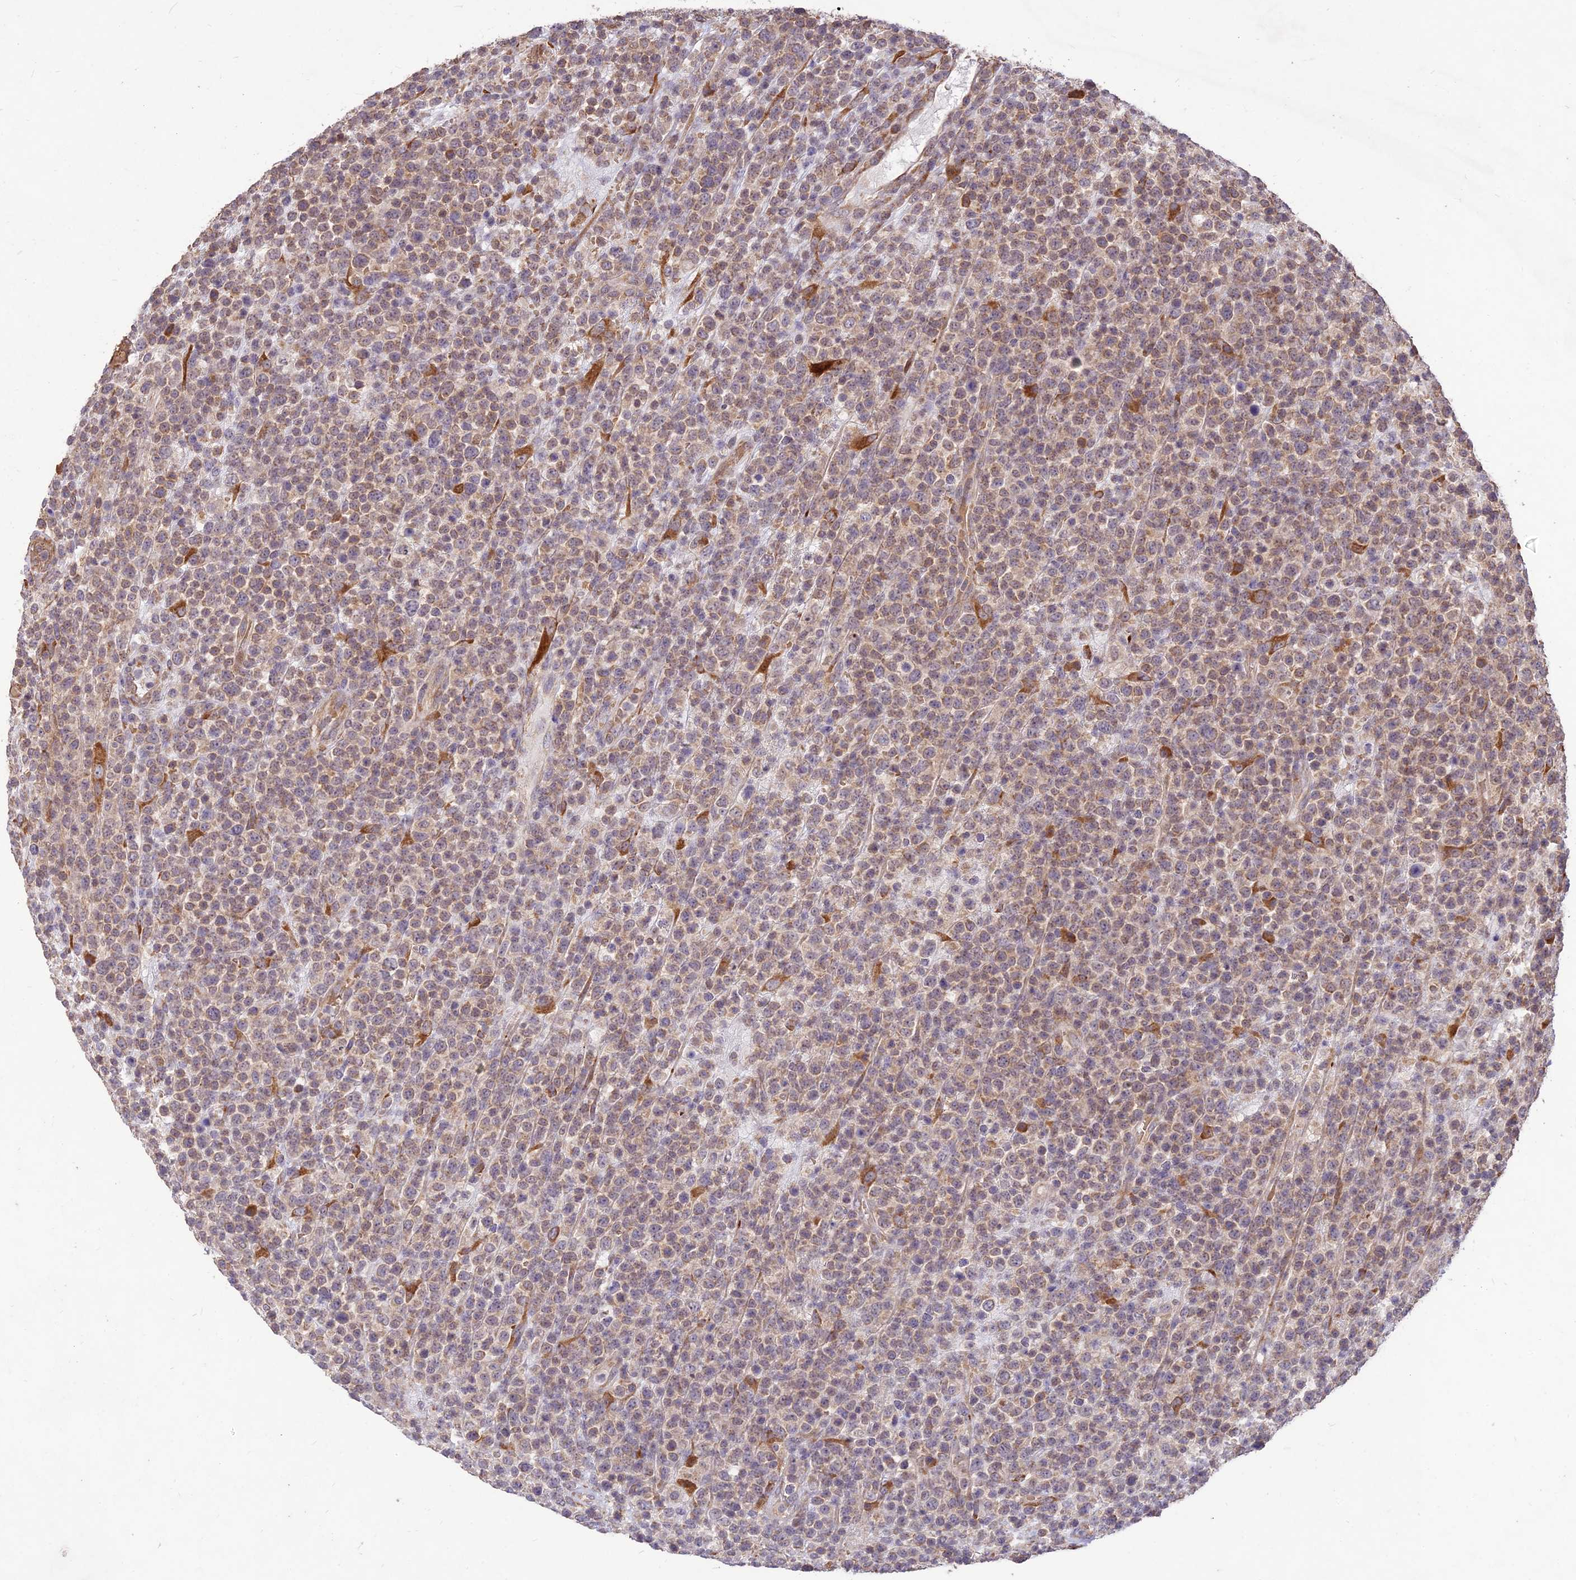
{"staining": {"intensity": "weak", "quantity": "25%-75%", "location": "cytoplasmic/membranous"}, "tissue": "lymphoma", "cell_type": "Tumor cells", "image_type": "cancer", "snomed": [{"axis": "morphology", "description": "Malignant lymphoma, non-Hodgkin's type, High grade"}, {"axis": "topography", "description": "Colon"}], "caption": "Immunohistochemistry (IHC) (DAB) staining of human lymphoma reveals weak cytoplasmic/membranous protein expression in about 25%-75% of tumor cells.", "gene": "PPP1R11", "patient": {"sex": "female", "age": 53}}